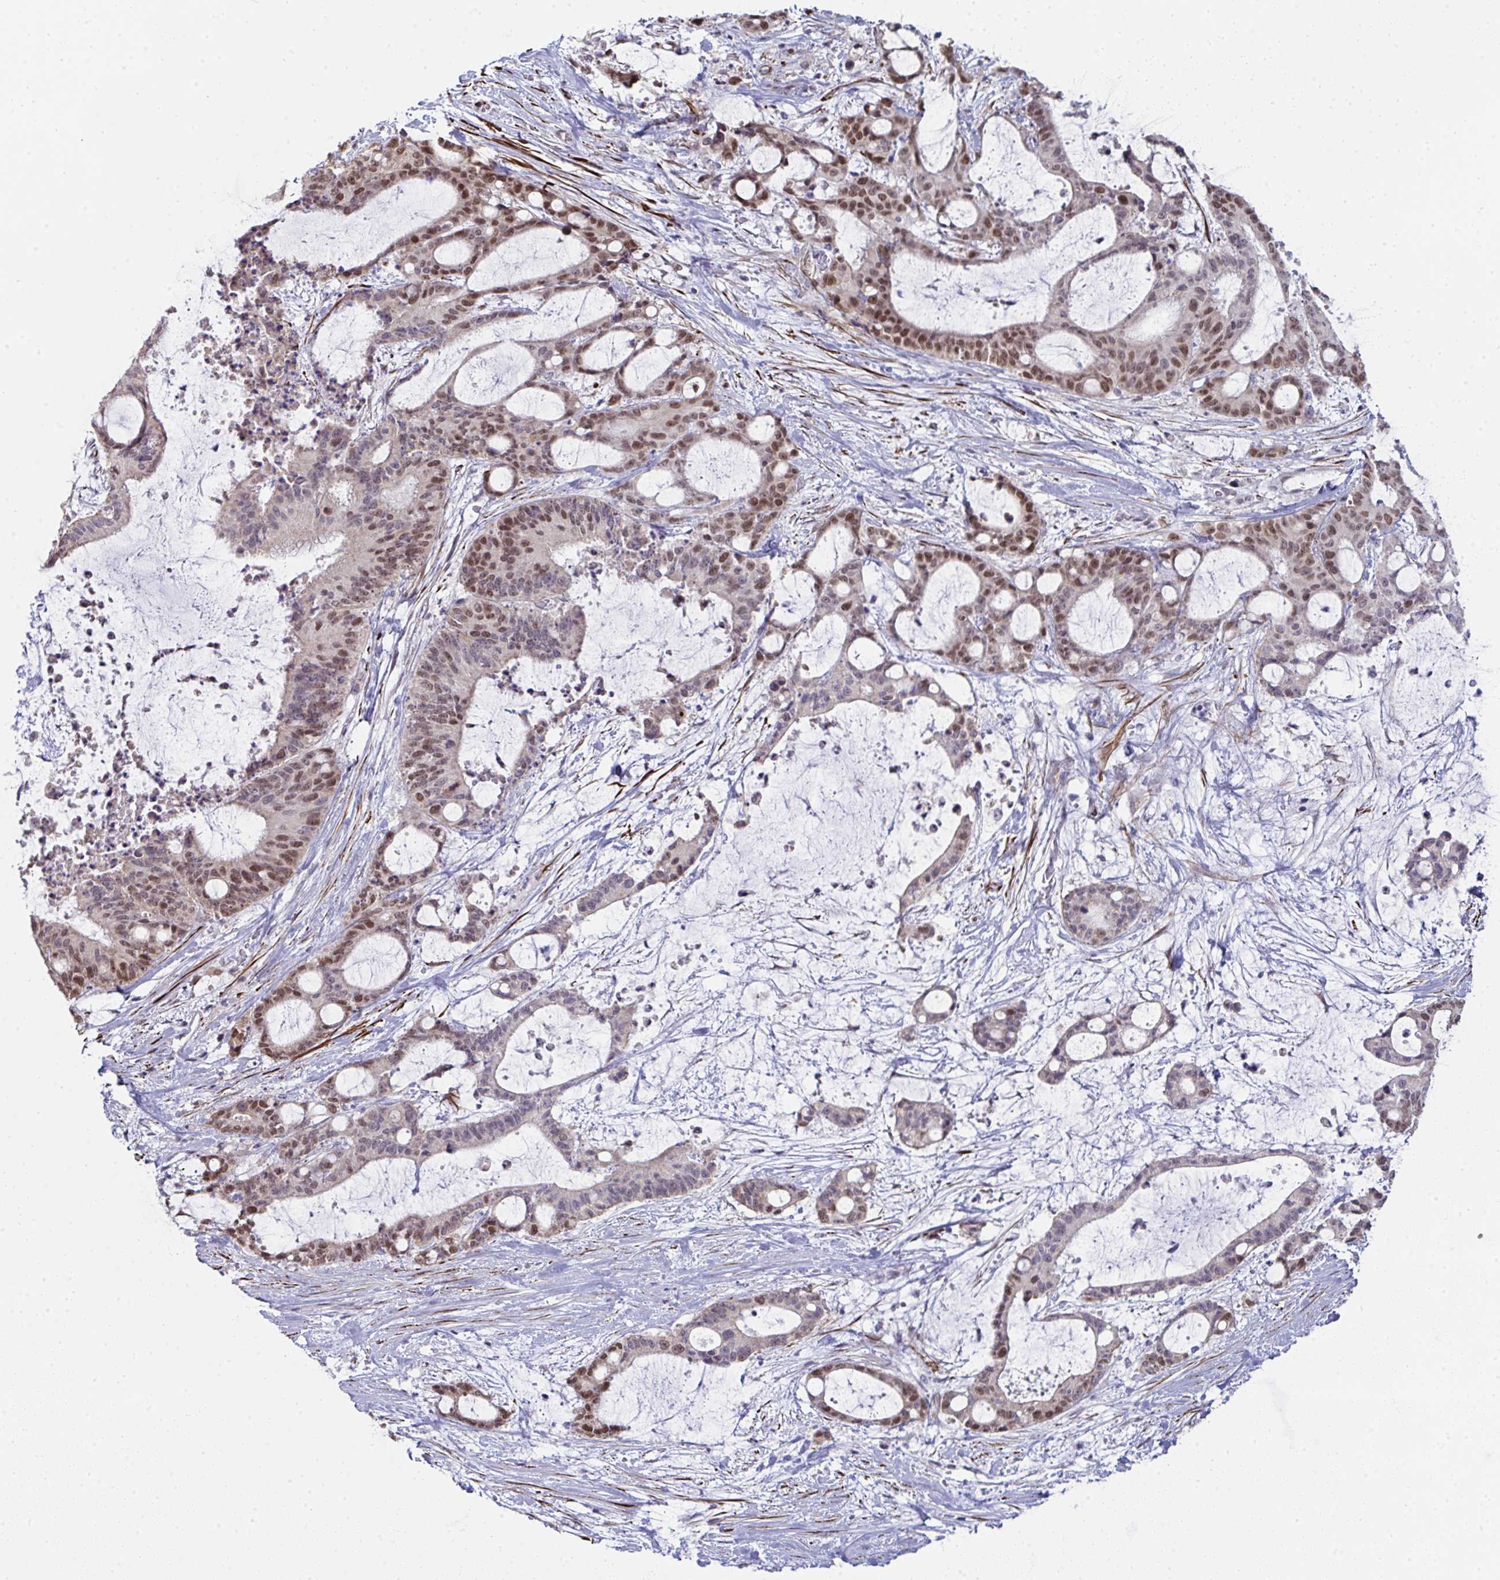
{"staining": {"intensity": "moderate", "quantity": "25%-75%", "location": "nuclear"}, "tissue": "liver cancer", "cell_type": "Tumor cells", "image_type": "cancer", "snomed": [{"axis": "morphology", "description": "Normal tissue, NOS"}, {"axis": "morphology", "description": "Cholangiocarcinoma"}, {"axis": "topography", "description": "Liver"}, {"axis": "topography", "description": "Peripheral nerve tissue"}], "caption": "Immunohistochemical staining of human liver cancer (cholangiocarcinoma) shows medium levels of moderate nuclear protein positivity in approximately 25%-75% of tumor cells.", "gene": "GINS2", "patient": {"sex": "female", "age": 73}}